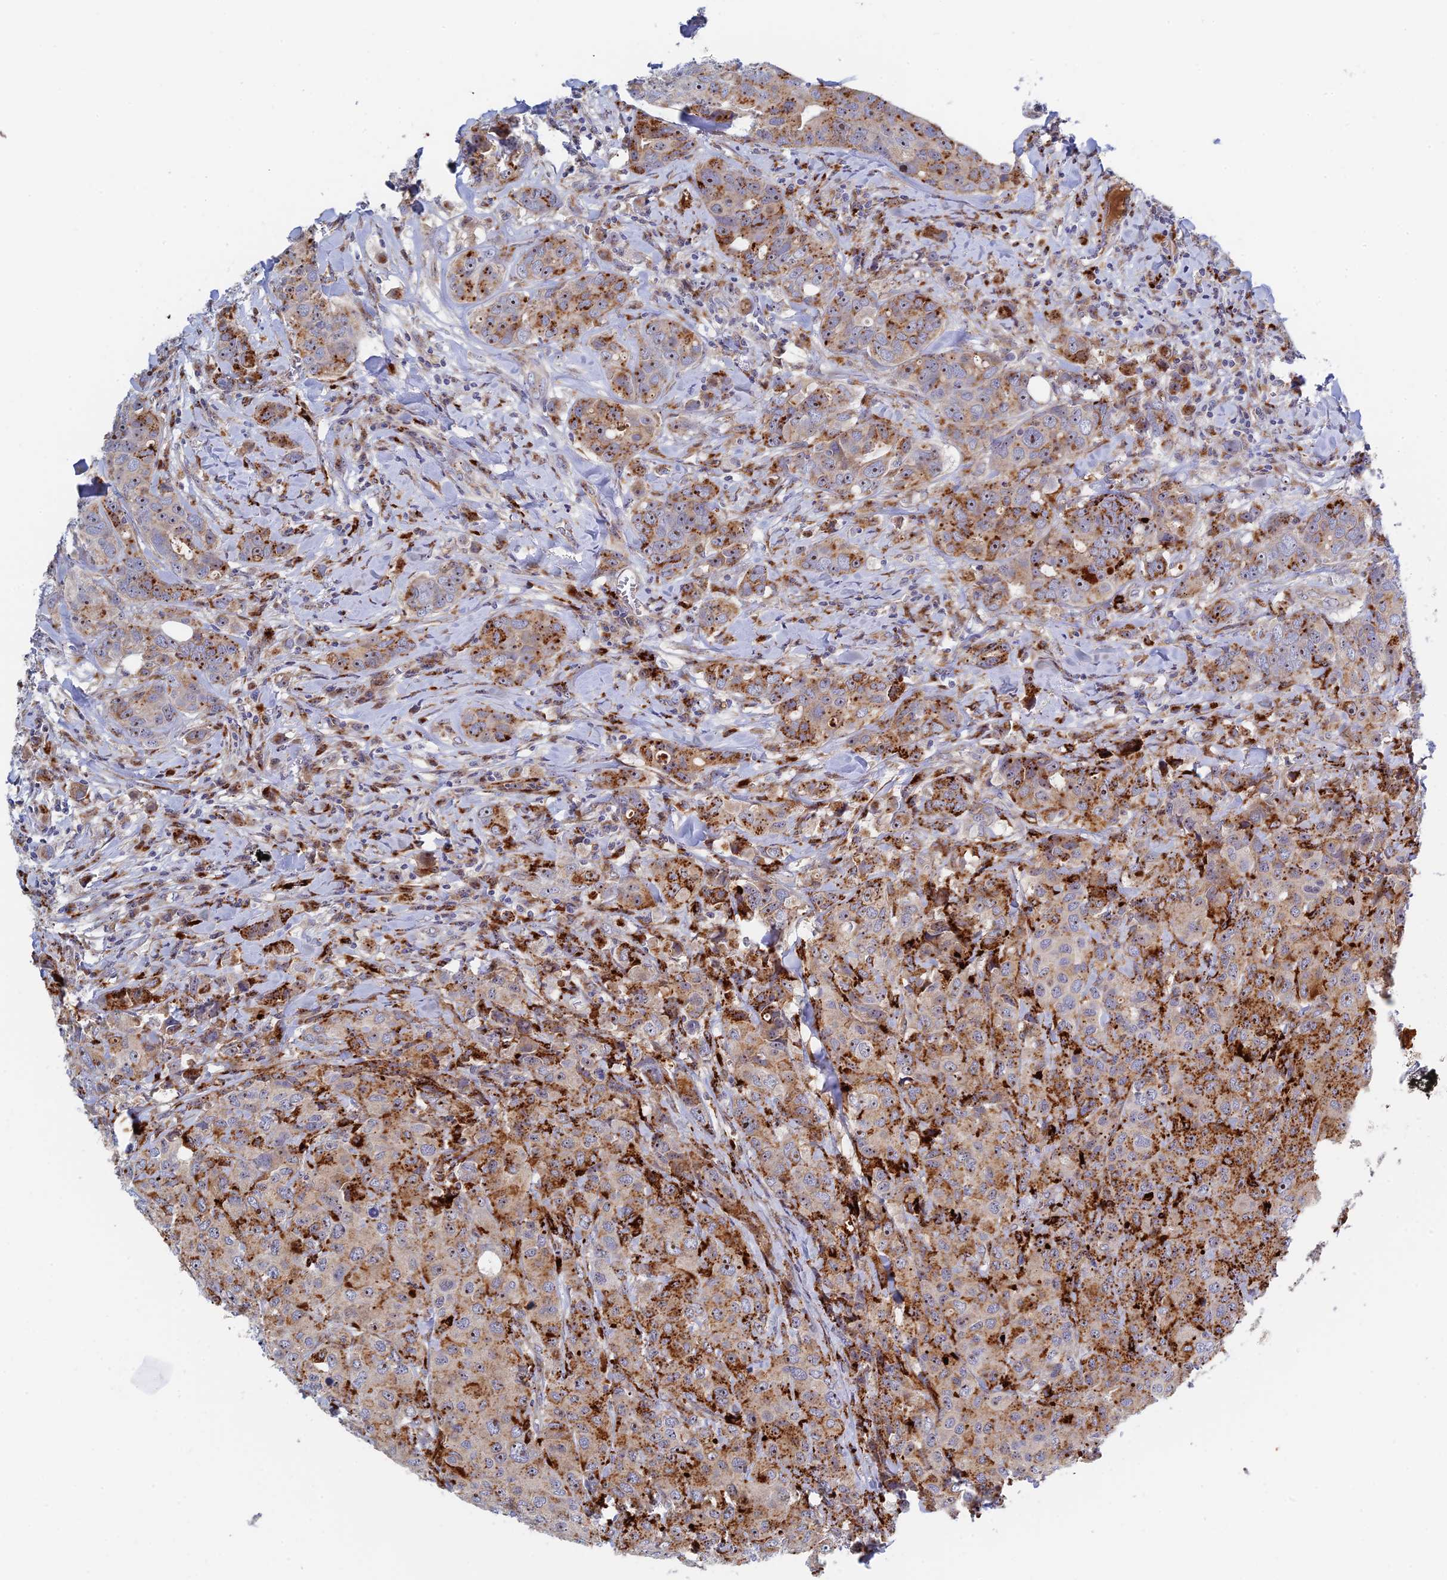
{"staining": {"intensity": "moderate", "quantity": ">75%", "location": "cytoplasmic/membranous"}, "tissue": "breast cancer", "cell_type": "Tumor cells", "image_type": "cancer", "snomed": [{"axis": "morphology", "description": "Duct carcinoma"}, {"axis": "topography", "description": "Breast"}], "caption": "Protein expression analysis of human breast cancer (infiltrating ductal carcinoma) reveals moderate cytoplasmic/membranous expression in about >75% of tumor cells.", "gene": "PPP2R3C", "patient": {"sex": "female", "age": 43}}